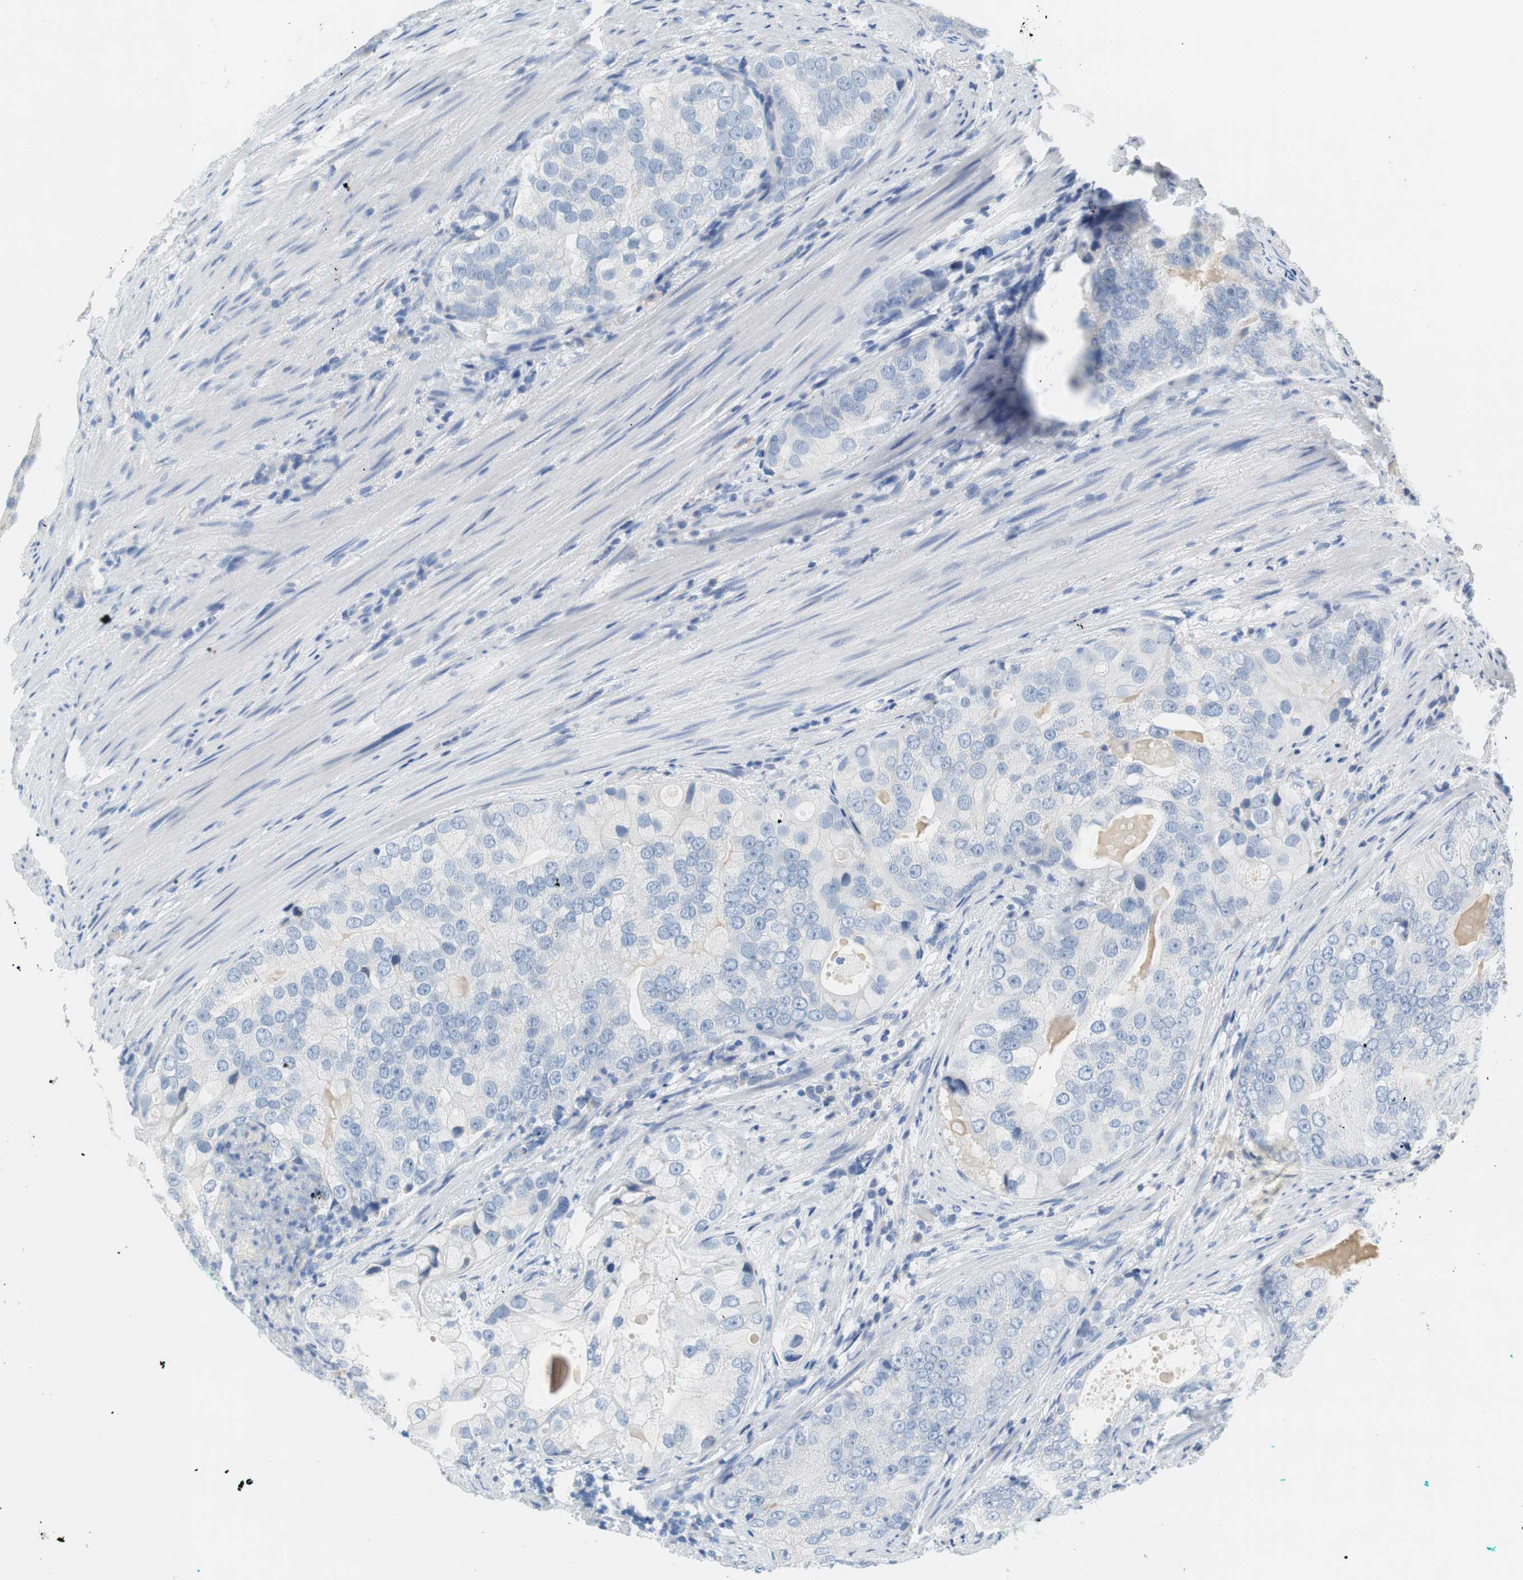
{"staining": {"intensity": "negative", "quantity": "none", "location": "none"}, "tissue": "prostate cancer", "cell_type": "Tumor cells", "image_type": "cancer", "snomed": [{"axis": "morphology", "description": "Adenocarcinoma, High grade"}, {"axis": "topography", "description": "Prostate"}], "caption": "Tumor cells are negative for brown protein staining in prostate high-grade adenocarcinoma.", "gene": "MYH1", "patient": {"sex": "male", "age": 66}}